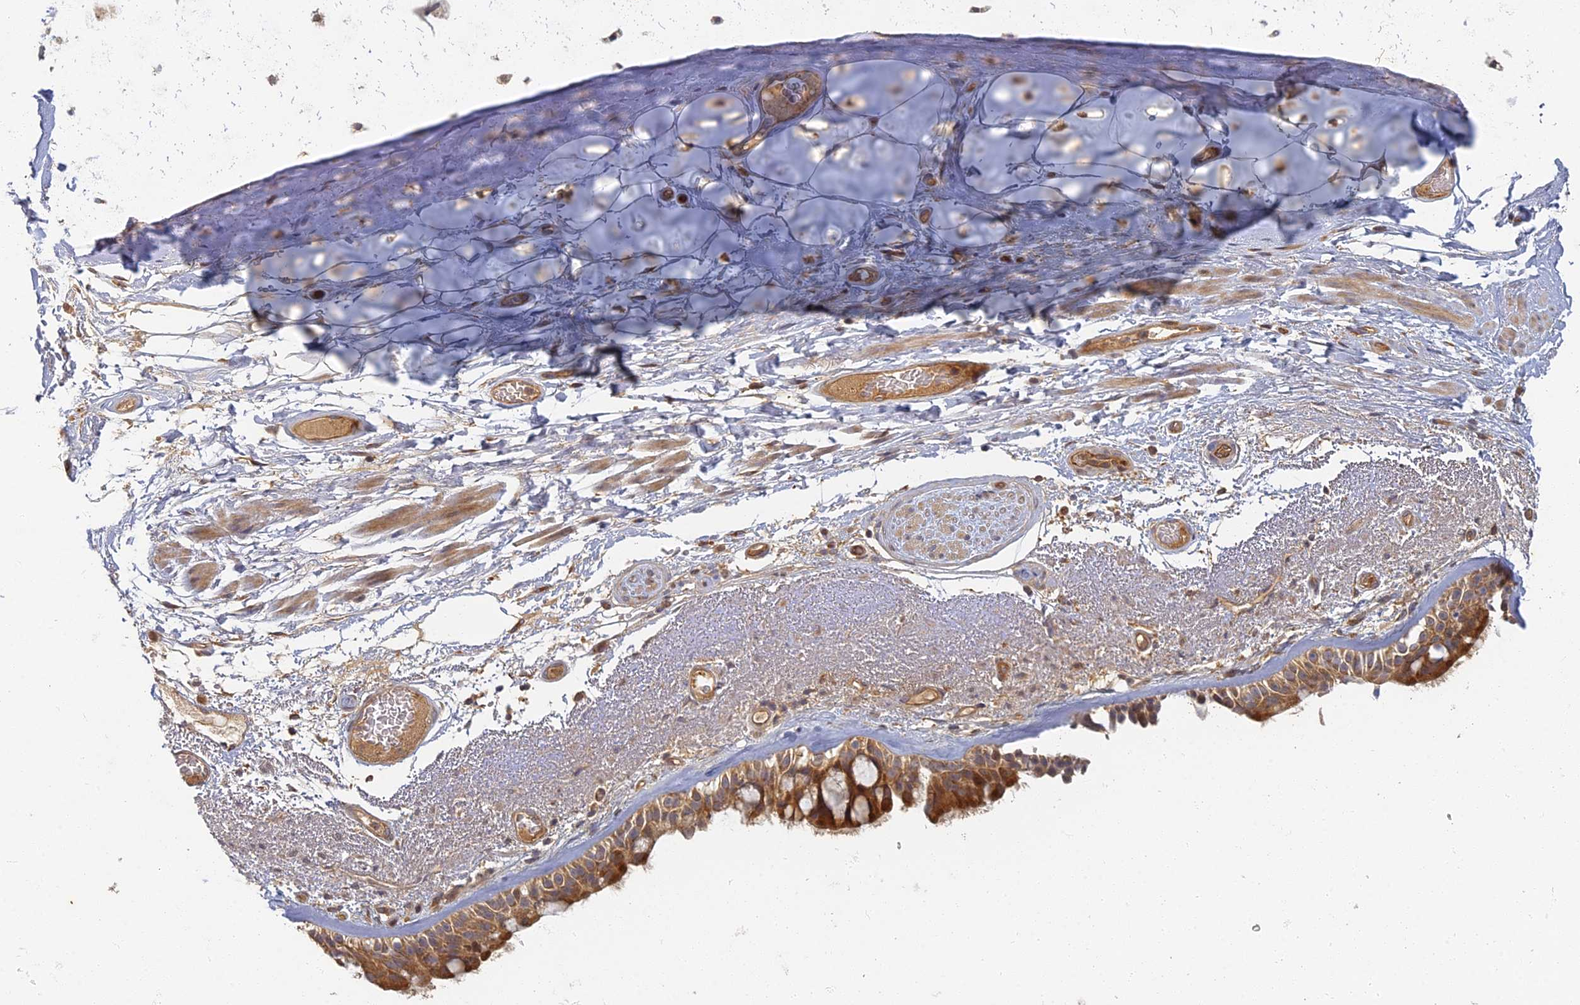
{"staining": {"intensity": "strong", "quantity": ">75%", "location": "cytoplasmic/membranous"}, "tissue": "bronchus", "cell_type": "Respiratory epithelial cells", "image_type": "normal", "snomed": [{"axis": "morphology", "description": "Normal tissue, NOS"}, {"axis": "morphology", "description": "Squamous cell carcinoma, NOS"}, {"axis": "topography", "description": "Lymph node"}, {"axis": "topography", "description": "Bronchus"}, {"axis": "topography", "description": "Lung"}], "caption": "A high amount of strong cytoplasmic/membranous positivity is present in approximately >75% of respiratory epithelial cells in unremarkable bronchus.", "gene": "INO80D", "patient": {"sex": "male", "age": 66}}